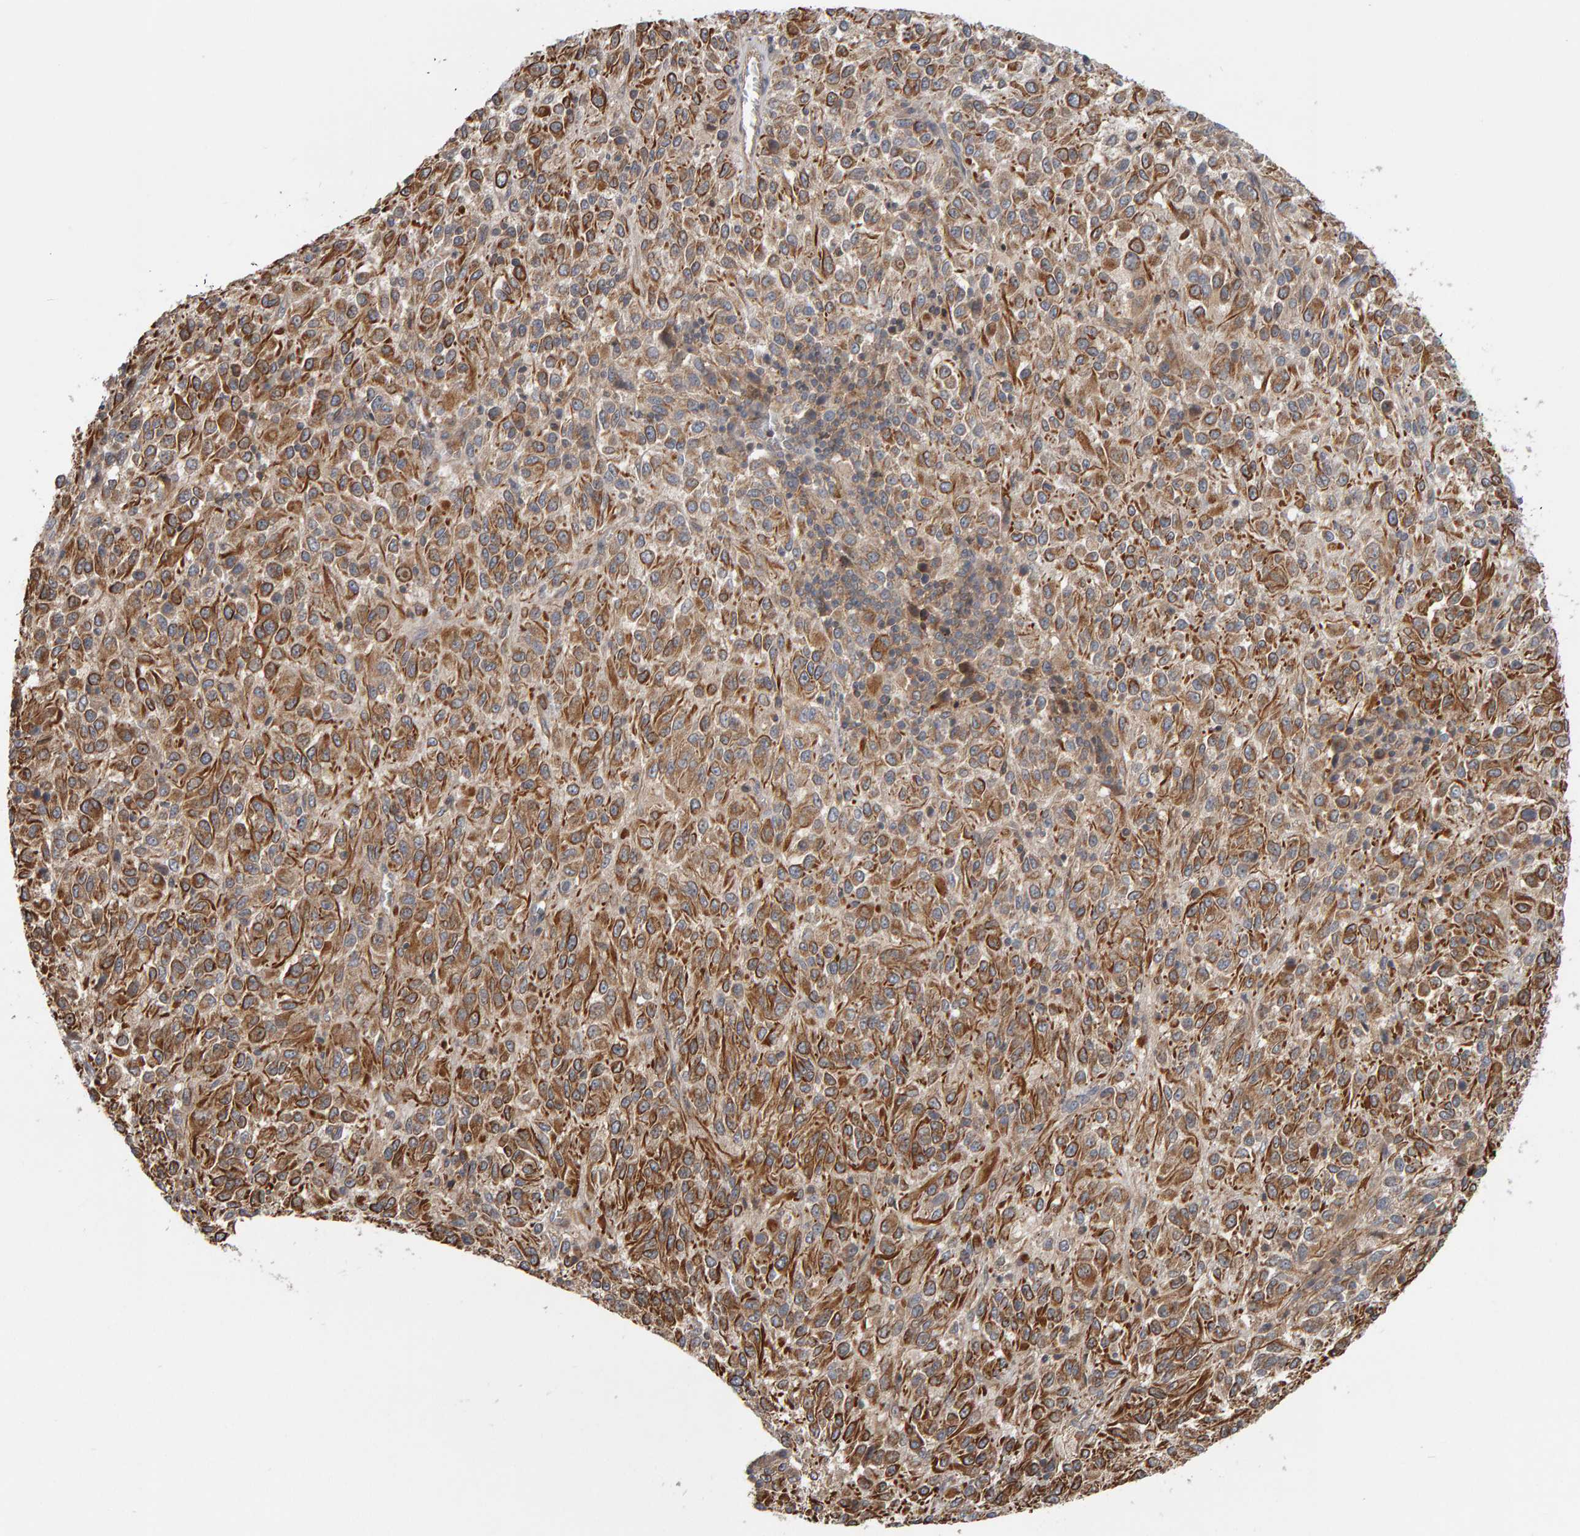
{"staining": {"intensity": "moderate", "quantity": ">75%", "location": "cytoplasmic/membranous"}, "tissue": "melanoma", "cell_type": "Tumor cells", "image_type": "cancer", "snomed": [{"axis": "morphology", "description": "Malignant melanoma, Metastatic site"}, {"axis": "topography", "description": "Lung"}], "caption": "Human melanoma stained for a protein (brown) exhibits moderate cytoplasmic/membranous positive expression in about >75% of tumor cells.", "gene": "C9orf72", "patient": {"sex": "male", "age": 64}}